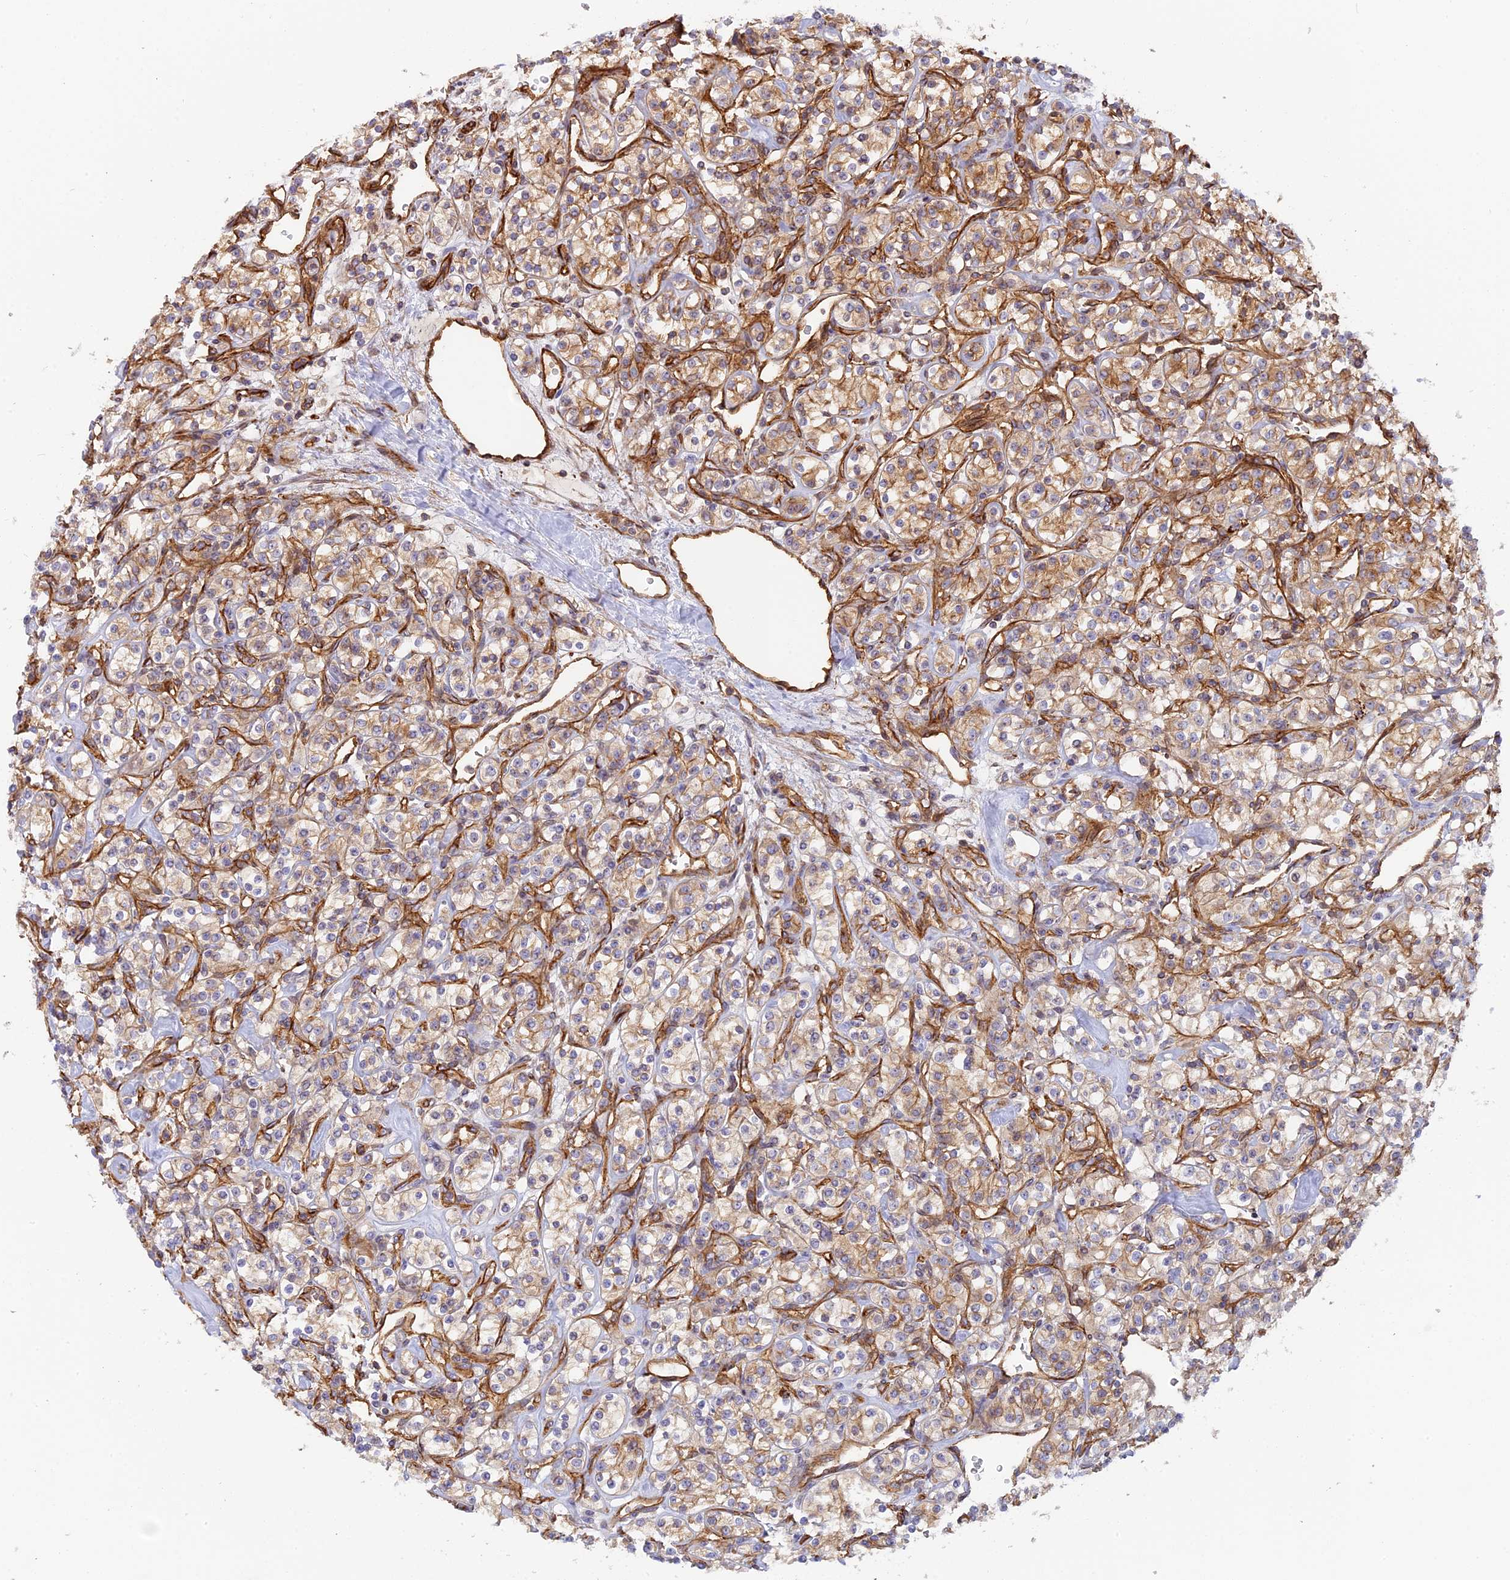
{"staining": {"intensity": "moderate", "quantity": "25%-75%", "location": "cytoplasmic/membranous"}, "tissue": "renal cancer", "cell_type": "Tumor cells", "image_type": "cancer", "snomed": [{"axis": "morphology", "description": "Adenocarcinoma, NOS"}, {"axis": "topography", "description": "Kidney"}], "caption": "Renal cancer stained for a protein (brown) demonstrates moderate cytoplasmic/membranous positive expression in approximately 25%-75% of tumor cells.", "gene": "CNBD2", "patient": {"sex": "male", "age": 77}}